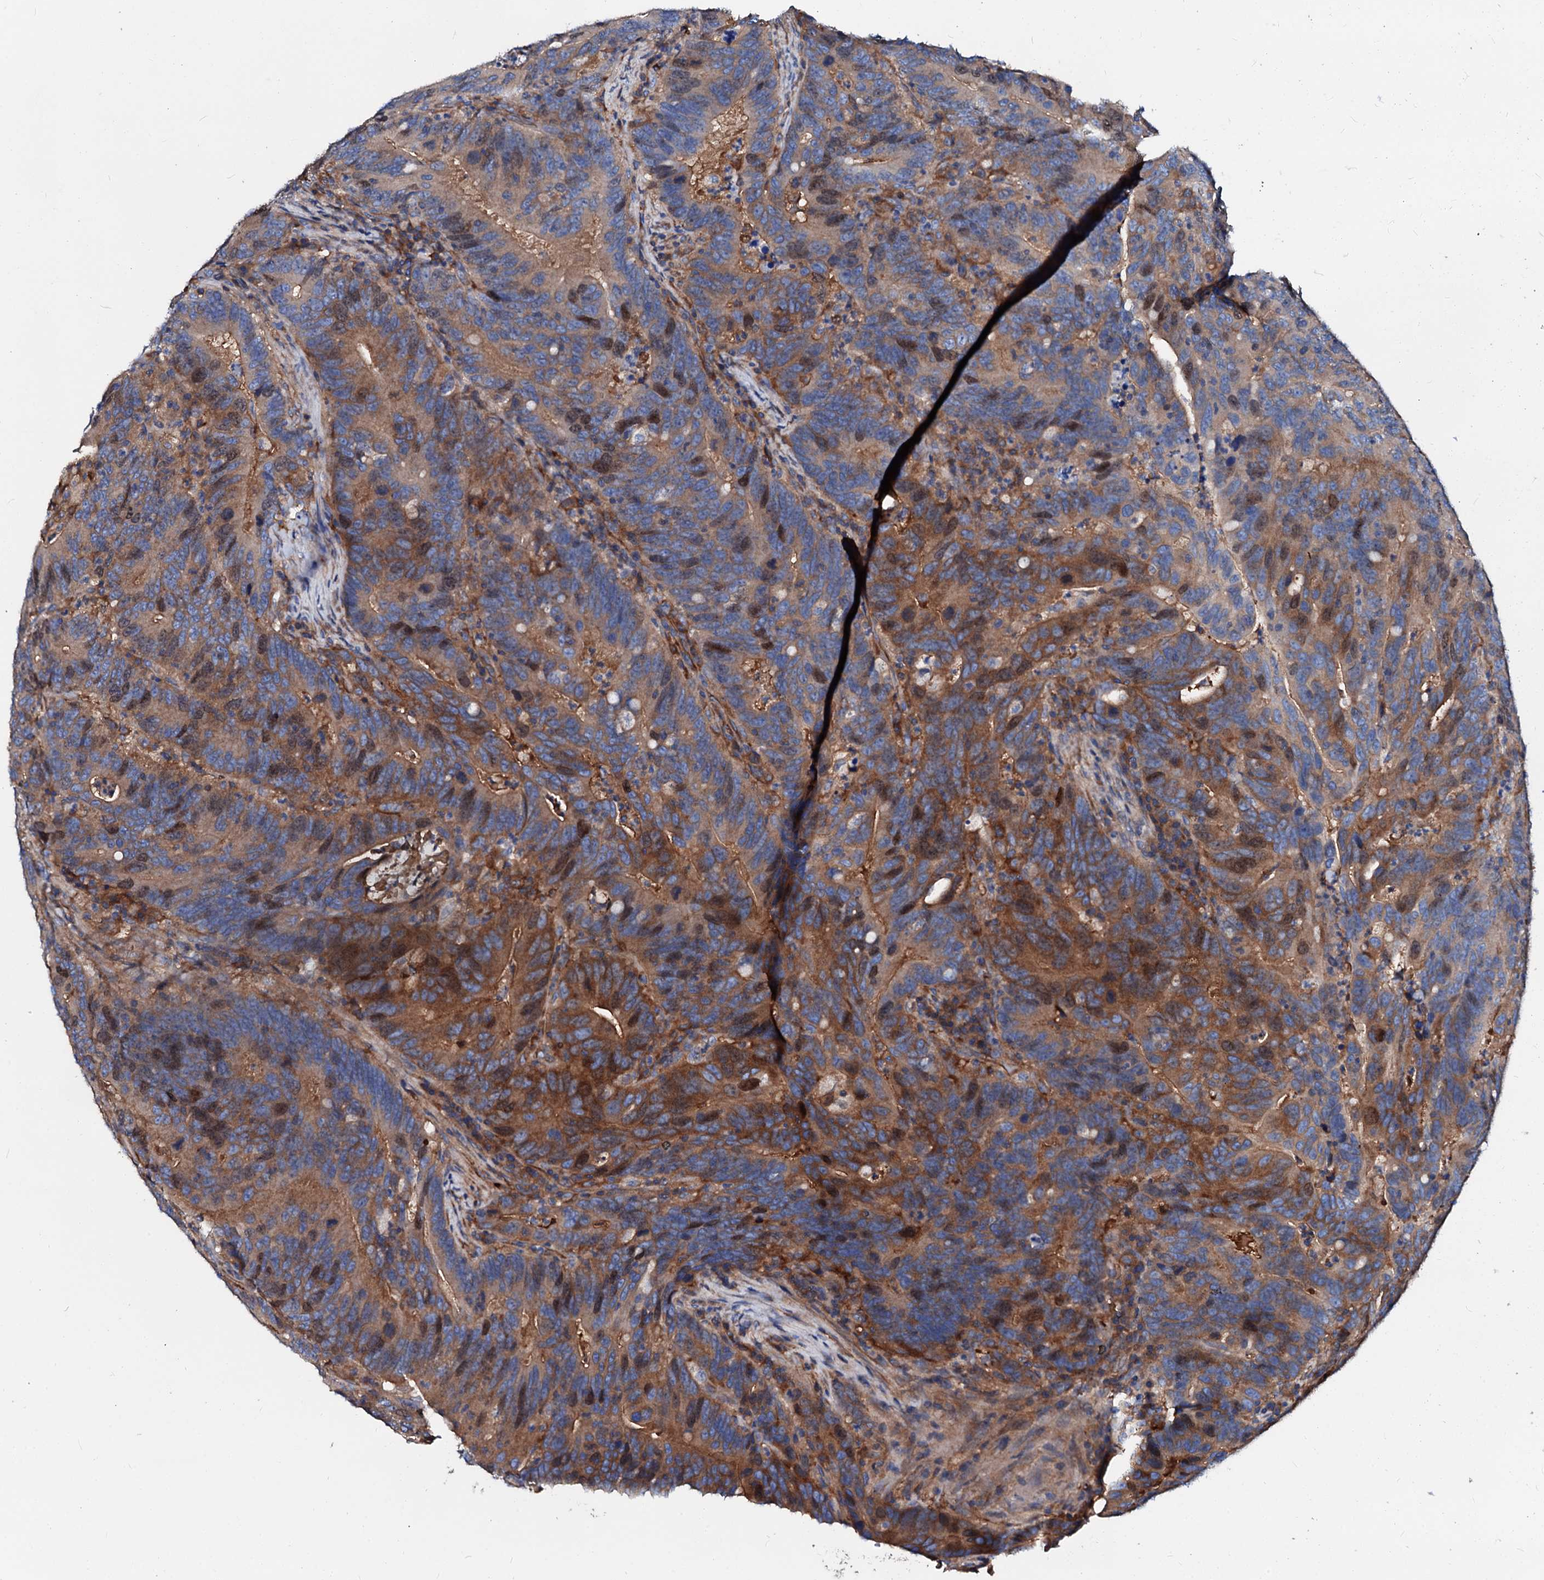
{"staining": {"intensity": "moderate", "quantity": ">75%", "location": "cytoplasmic/membranous,nuclear"}, "tissue": "colorectal cancer", "cell_type": "Tumor cells", "image_type": "cancer", "snomed": [{"axis": "morphology", "description": "Adenocarcinoma, NOS"}, {"axis": "topography", "description": "Colon"}], "caption": "Colorectal adenocarcinoma was stained to show a protein in brown. There is medium levels of moderate cytoplasmic/membranous and nuclear positivity in about >75% of tumor cells. The staining is performed using DAB brown chromogen to label protein expression. The nuclei are counter-stained blue using hematoxylin.", "gene": "CSKMT", "patient": {"sex": "female", "age": 66}}